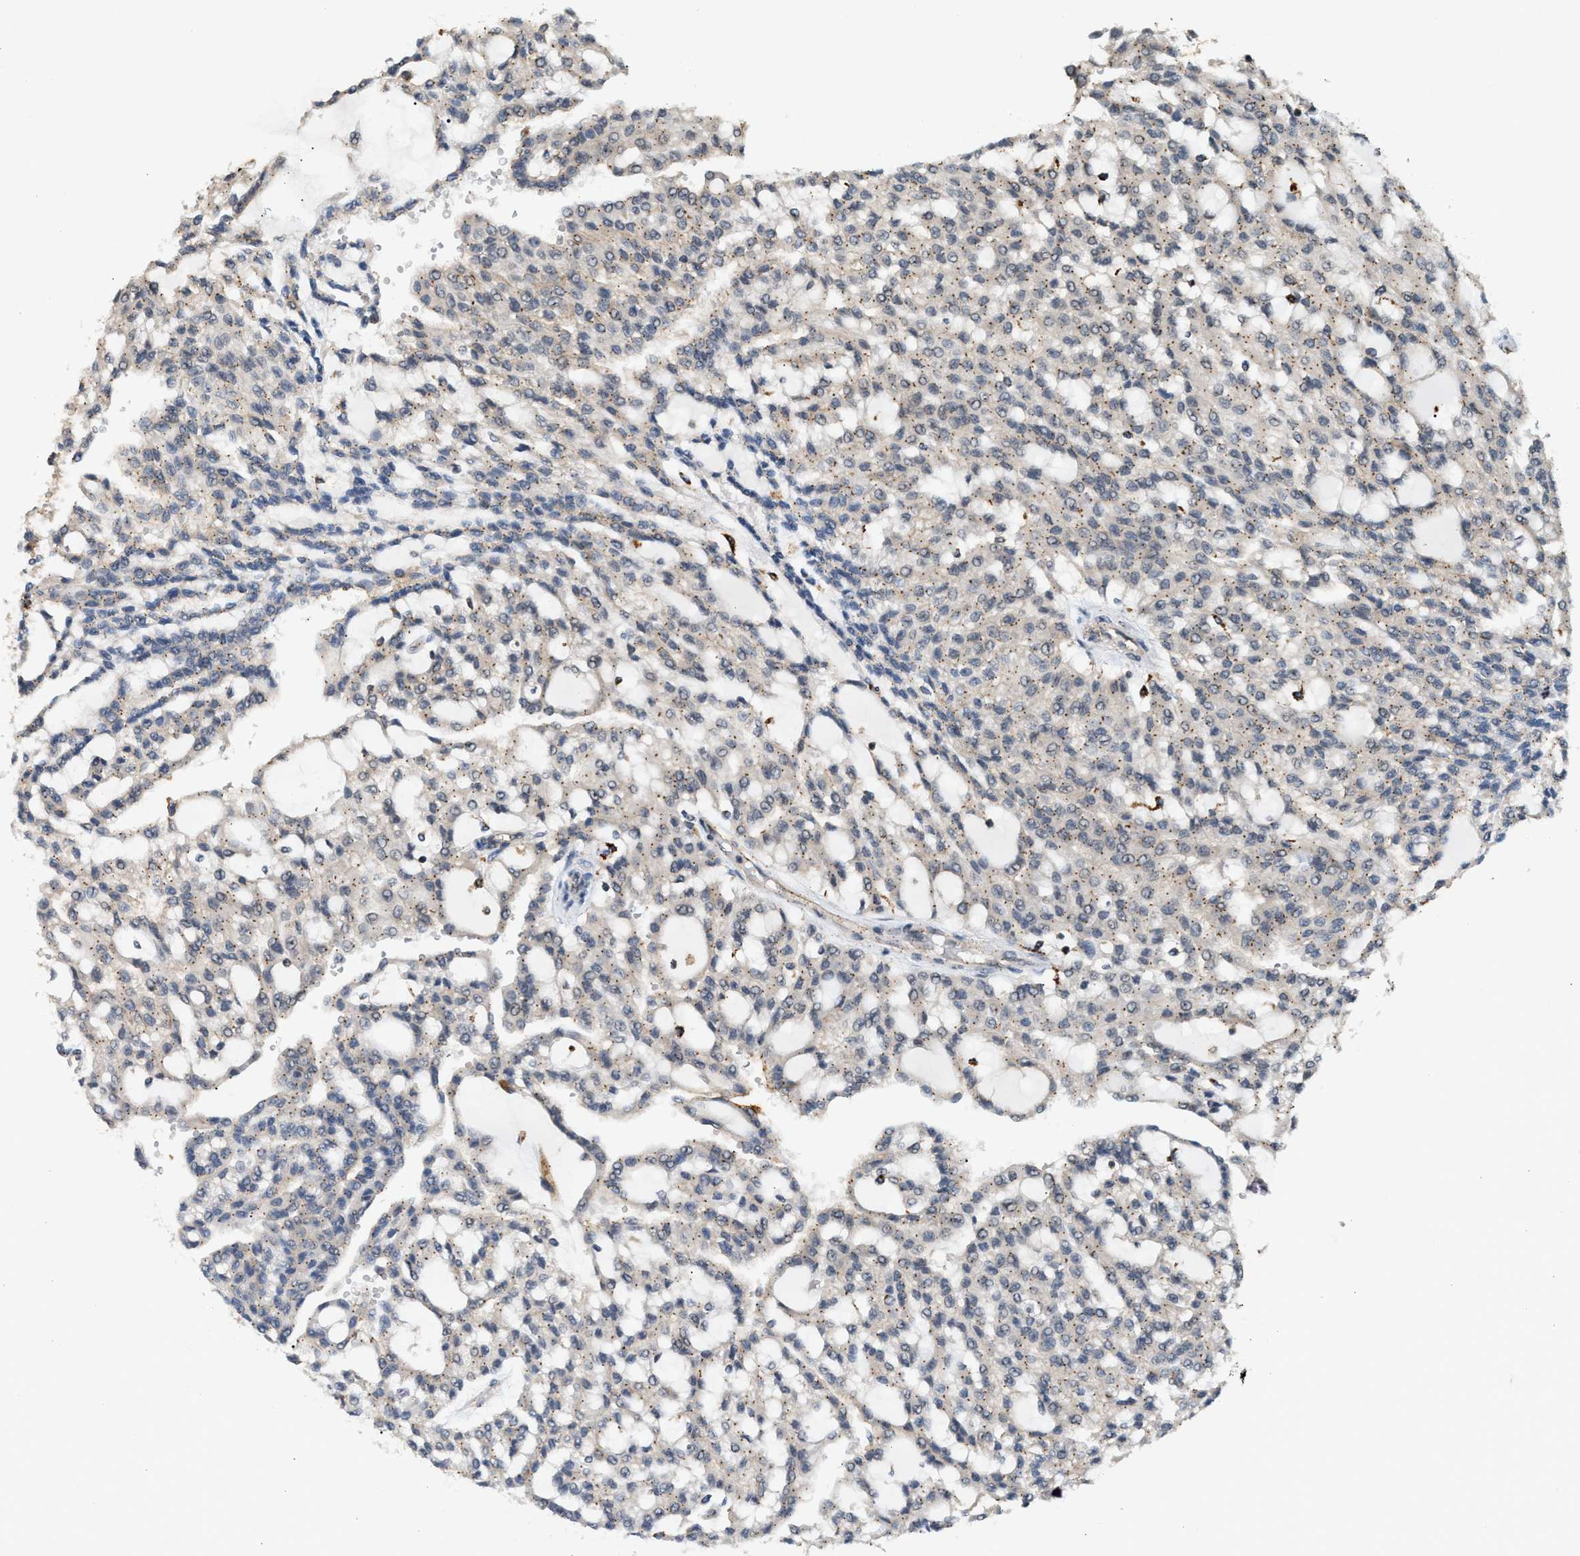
{"staining": {"intensity": "weak", "quantity": "25%-75%", "location": "cytoplasmic/membranous"}, "tissue": "renal cancer", "cell_type": "Tumor cells", "image_type": "cancer", "snomed": [{"axis": "morphology", "description": "Adenocarcinoma, NOS"}, {"axis": "topography", "description": "Kidney"}], "caption": "The image shows a brown stain indicating the presence of a protein in the cytoplasmic/membranous of tumor cells in renal adenocarcinoma. (Stains: DAB in brown, nuclei in blue, Microscopy: brightfield microscopy at high magnification).", "gene": "MAP2K5", "patient": {"sex": "male", "age": 63}}